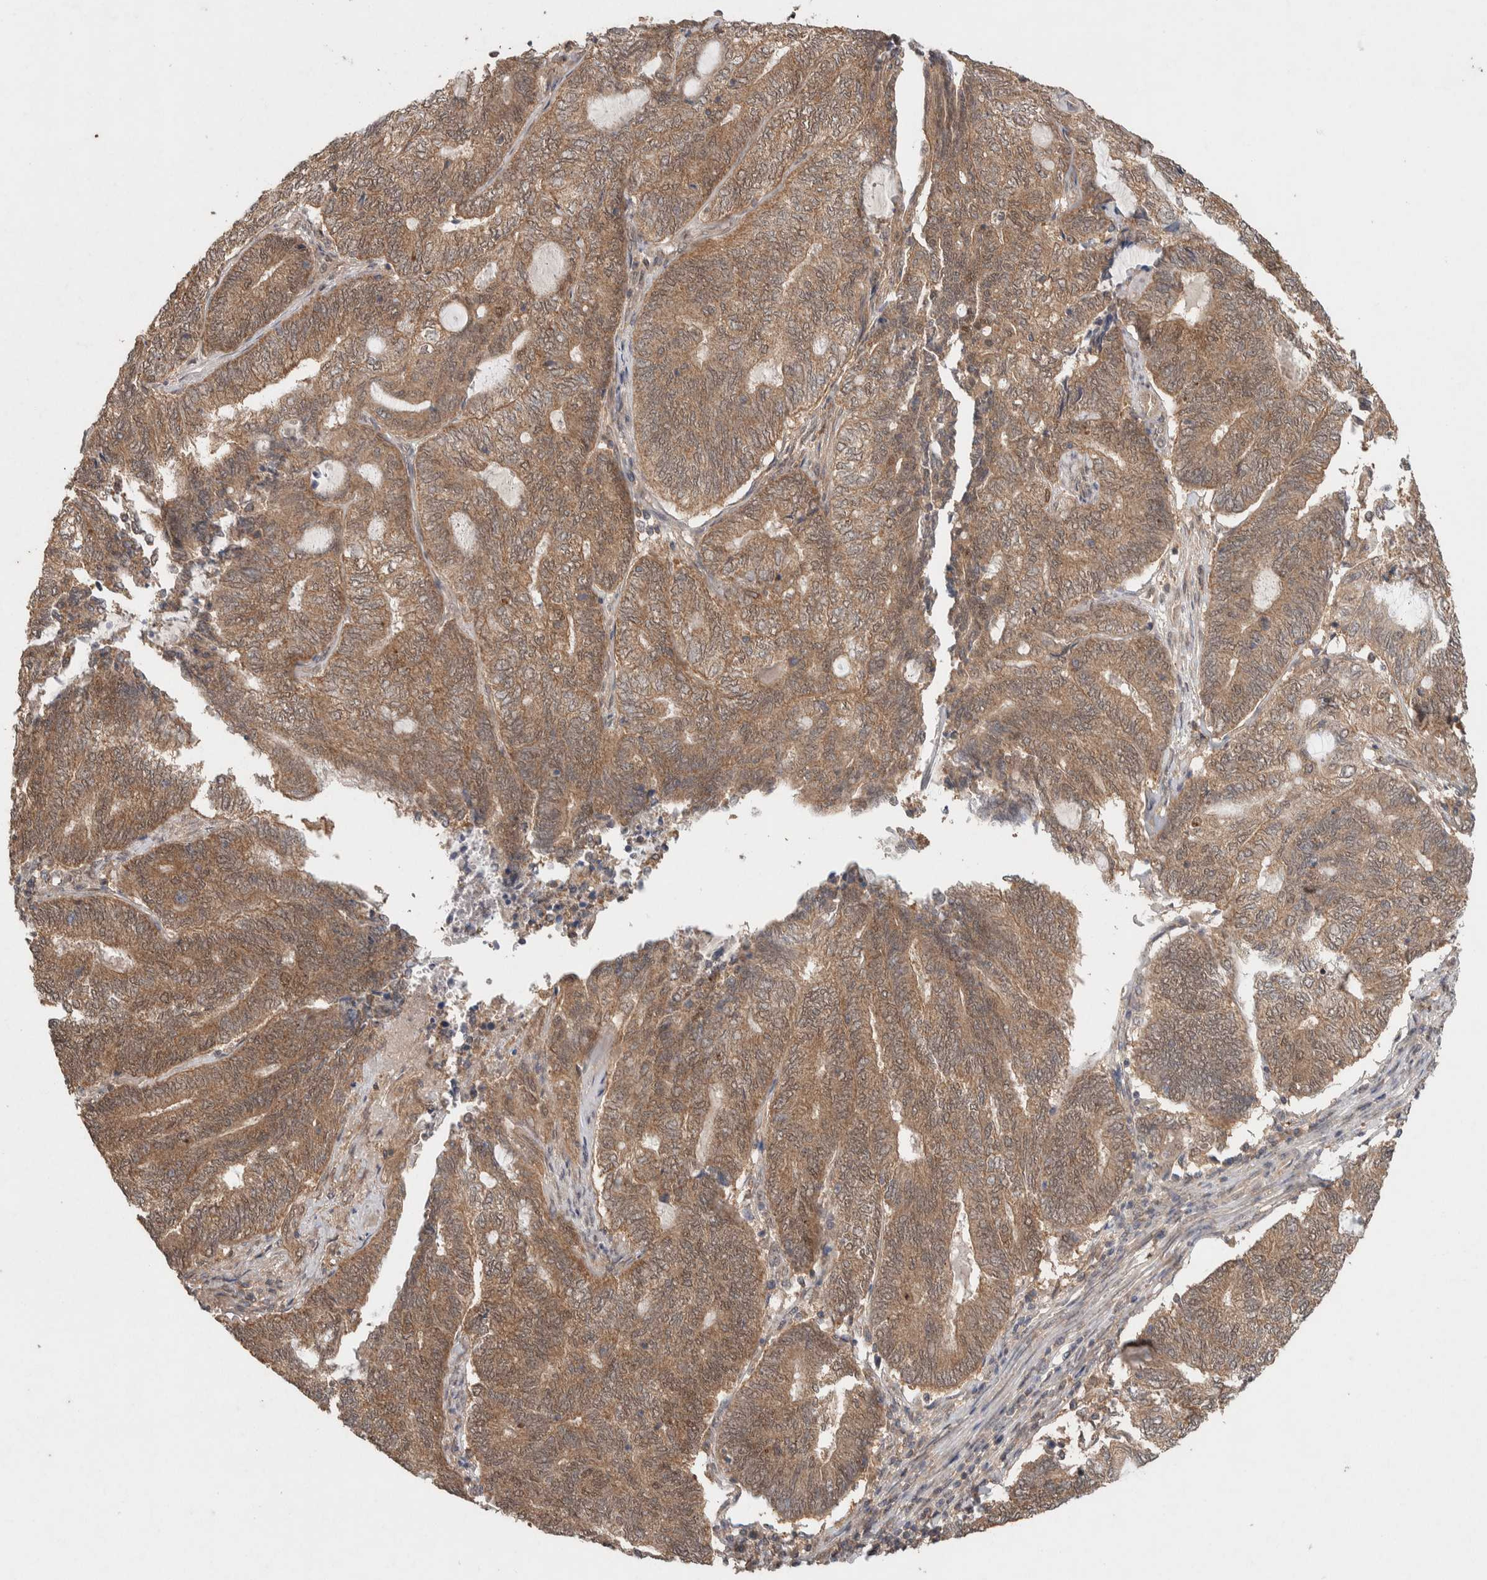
{"staining": {"intensity": "weak", "quantity": ">75%", "location": "cytoplasmic/membranous"}, "tissue": "endometrial cancer", "cell_type": "Tumor cells", "image_type": "cancer", "snomed": [{"axis": "morphology", "description": "Adenocarcinoma, NOS"}, {"axis": "topography", "description": "Uterus"}, {"axis": "topography", "description": "Endometrium"}], "caption": "Immunohistochemical staining of human adenocarcinoma (endometrial) exhibits low levels of weak cytoplasmic/membranous expression in approximately >75% of tumor cells. Ihc stains the protein of interest in brown and the nuclei are stained blue.", "gene": "KCNJ5", "patient": {"sex": "female", "age": 70}}